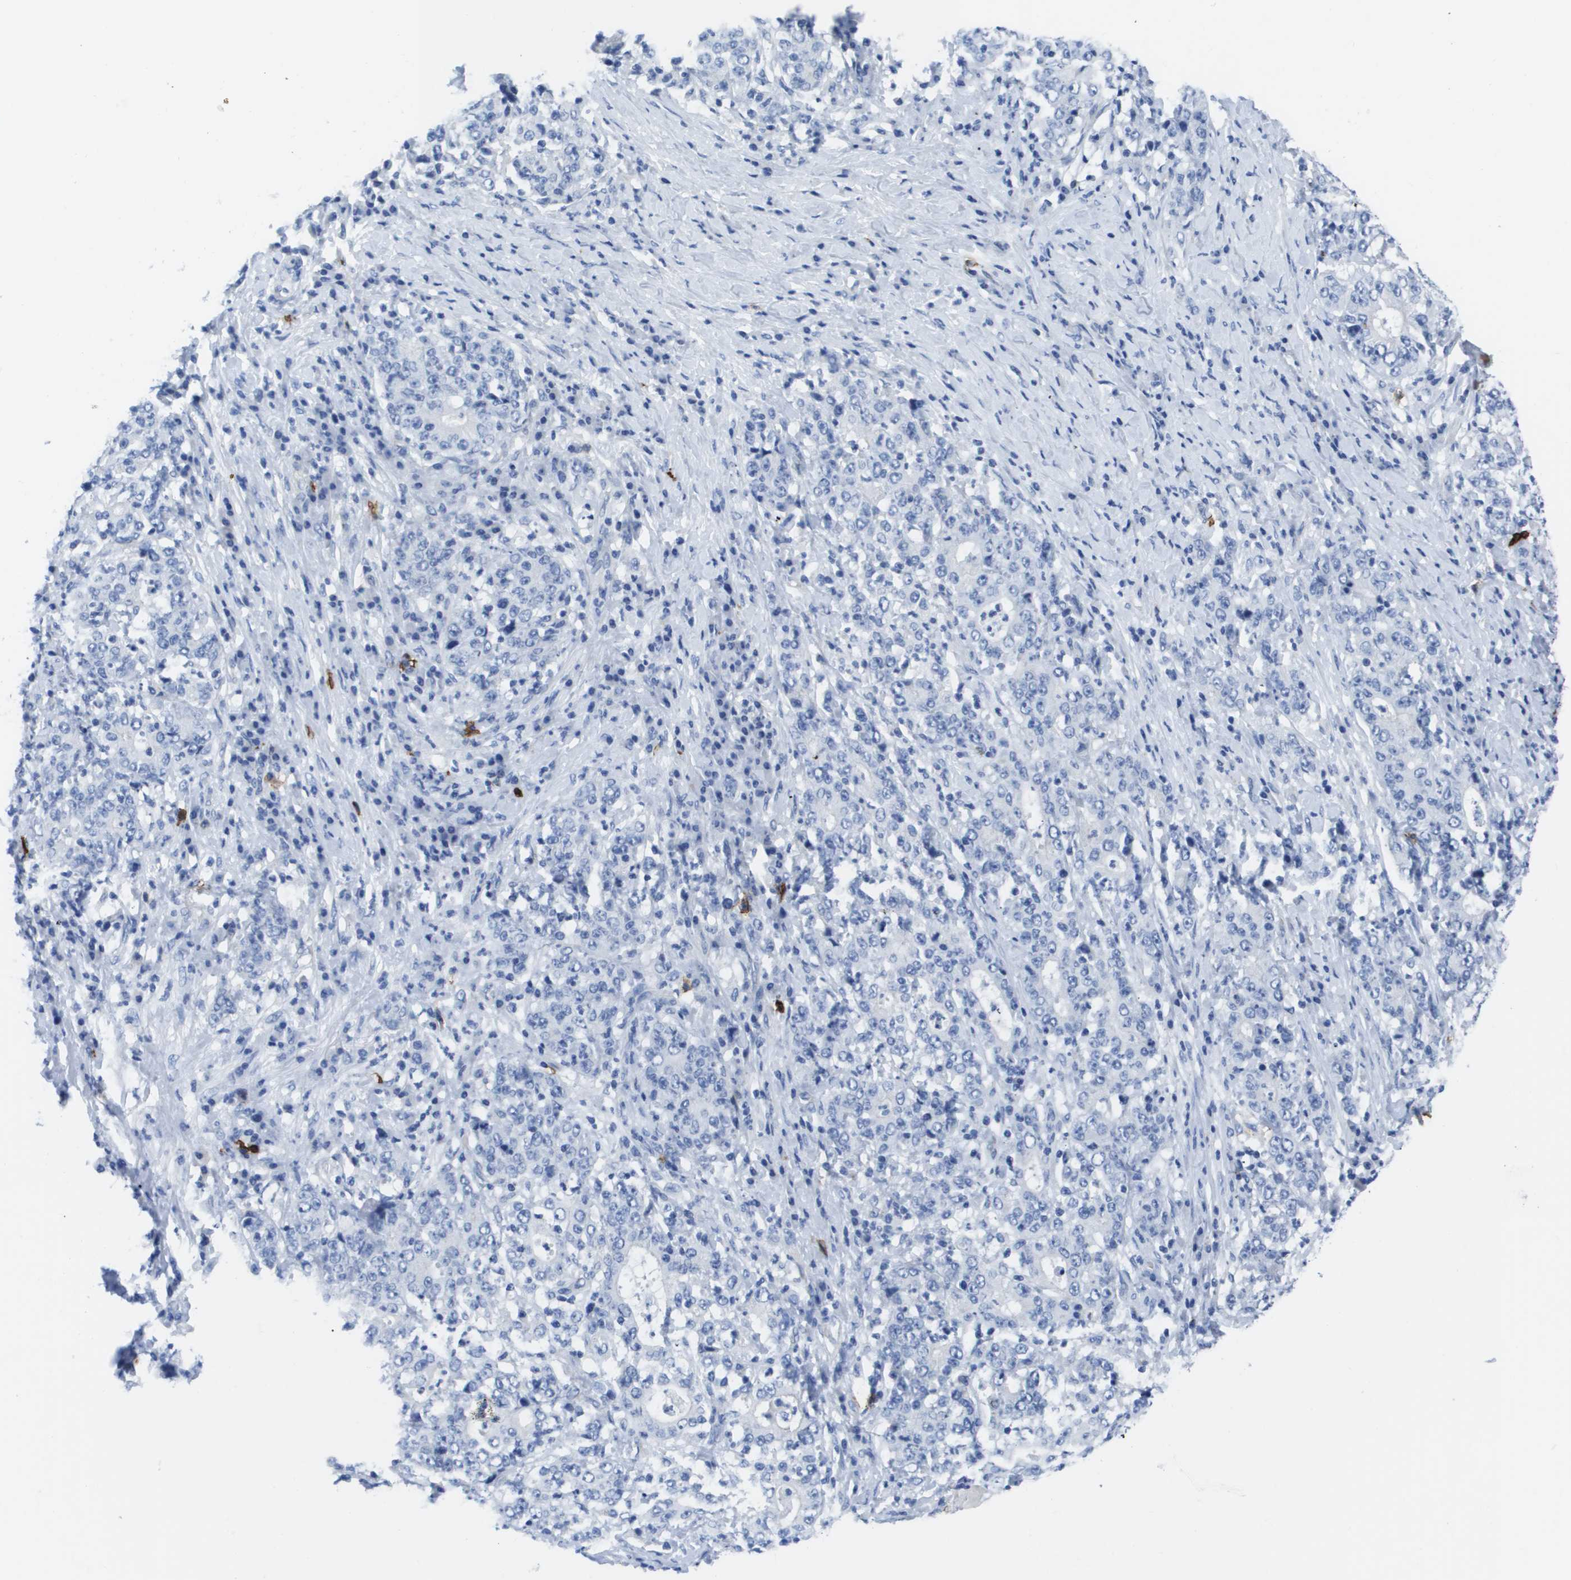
{"staining": {"intensity": "negative", "quantity": "none", "location": "none"}, "tissue": "stomach cancer", "cell_type": "Tumor cells", "image_type": "cancer", "snomed": [{"axis": "morphology", "description": "Normal tissue, NOS"}, {"axis": "morphology", "description": "Adenocarcinoma, NOS"}, {"axis": "topography", "description": "Stomach, upper"}, {"axis": "topography", "description": "Stomach"}], "caption": "Immunohistochemistry (IHC) of human adenocarcinoma (stomach) exhibits no staining in tumor cells.", "gene": "MS4A1", "patient": {"sex": "male", "age": 59}}